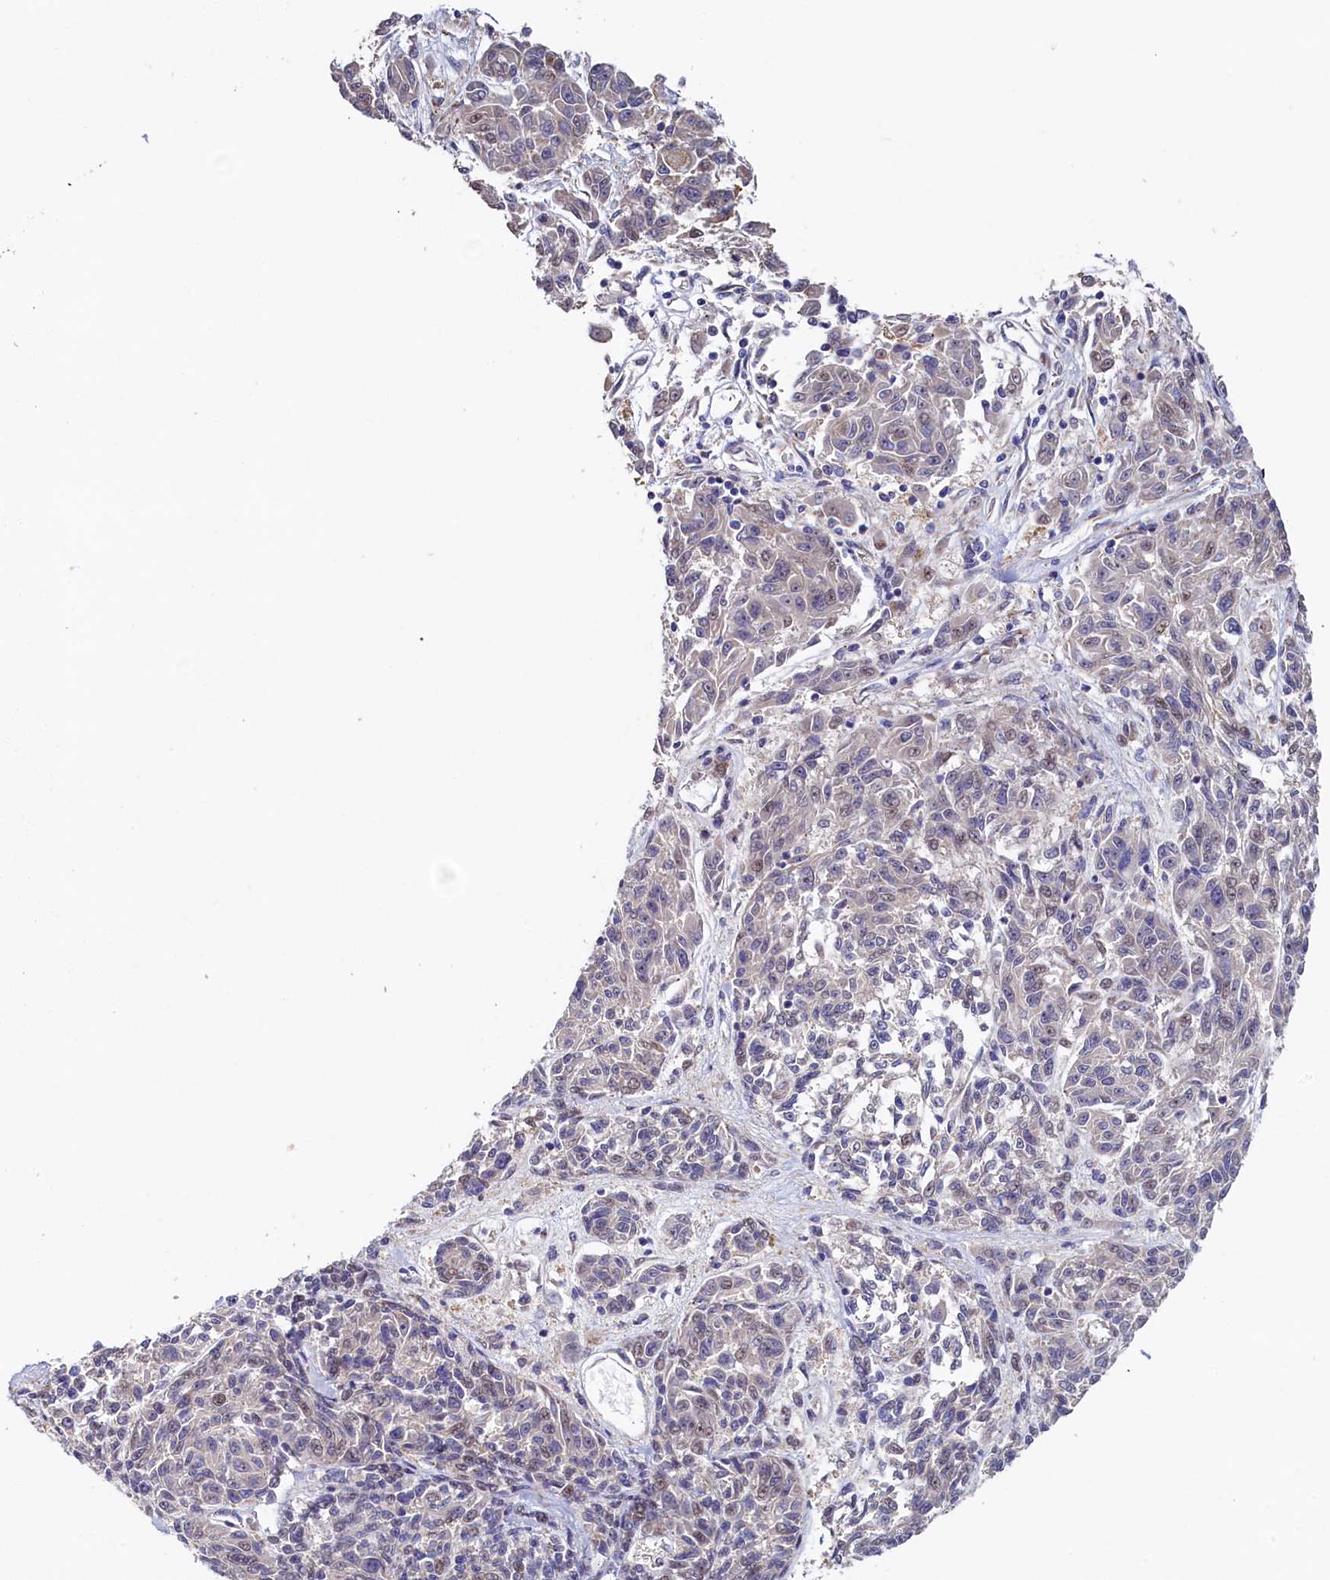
{"staining": {"intensity": "negative", "quantity": "none", "location": "none"}, "tissue": "melanoma", "cell_type": "Tumor cells", "image_type": "cancer", "snomed": [{"axis": "morphology", "description": "Malignant melanoma, NOS"}, {"axis": "topography", "description": "Skin"}], "caption": "High power microscopy photomicrograph of an immunohistochemistry (IHC) histopathology image of melanoma, revealing no significant expression in tumor cells.", "gene": "PIK3C3", "patient": {"sex": "male", "age": 53}}